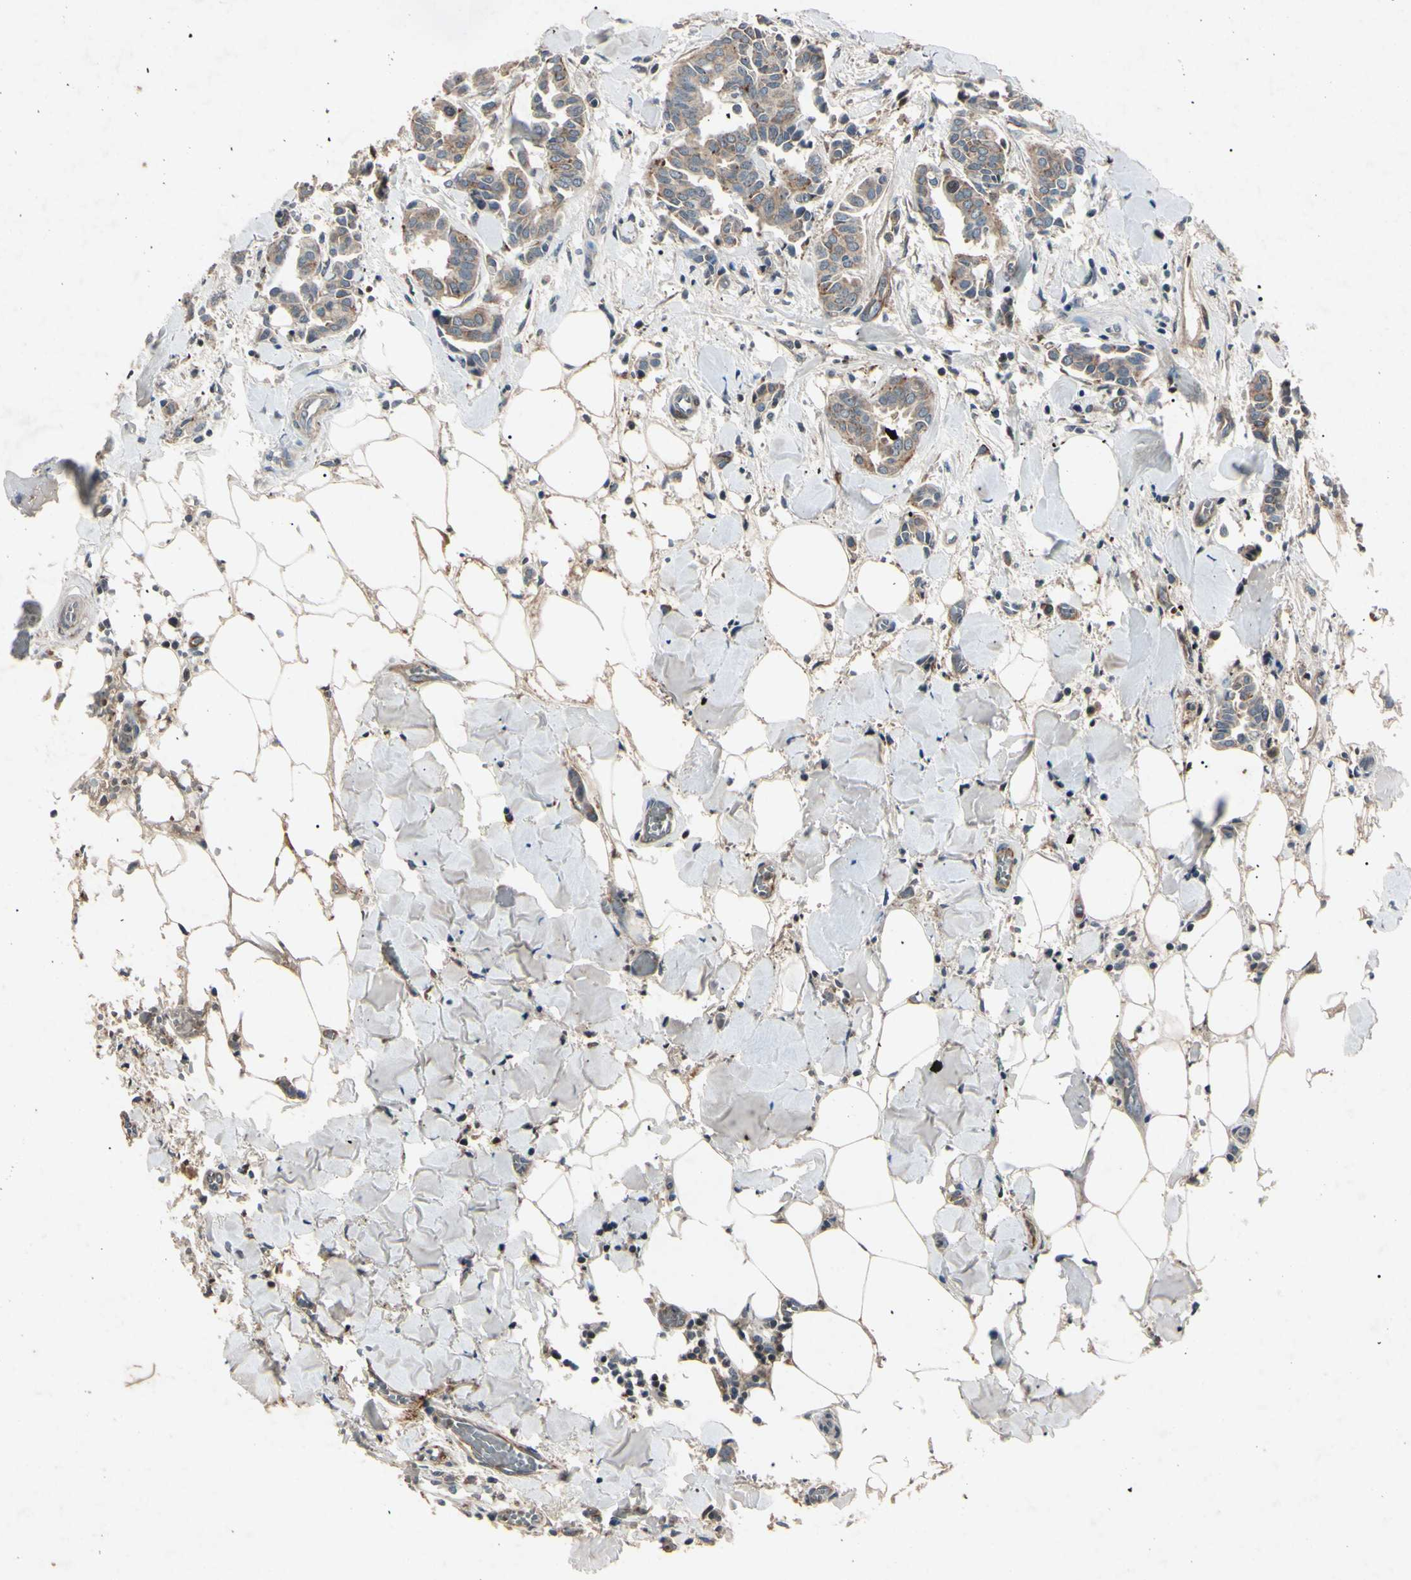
{"staining": {"intensity": "weak", "quantity": ">75%", "location": "cytoplasmic/membranous"}, "tissue": "head and neck cancer", "cell_type": "Tumor cells", "image_type": "cancer", "snomed": [{"axis": "morphology", "description": "Adenocarcinoma, NOS"}, {"axis": "topography", "description": "Salivary gland"}, {"axis": "topography", "description": "Head-Neck"}], "caption": "DAB (3,3'-diaminobenzidine) immunohistochemical staining of human adenocarcinoma (head and neck) reveals weak cytoplasmic/membranous protein positivity in about >75% of tumor cells.", "gene": "AEBP1", "patient": {"sex": "female", "age": 59}}